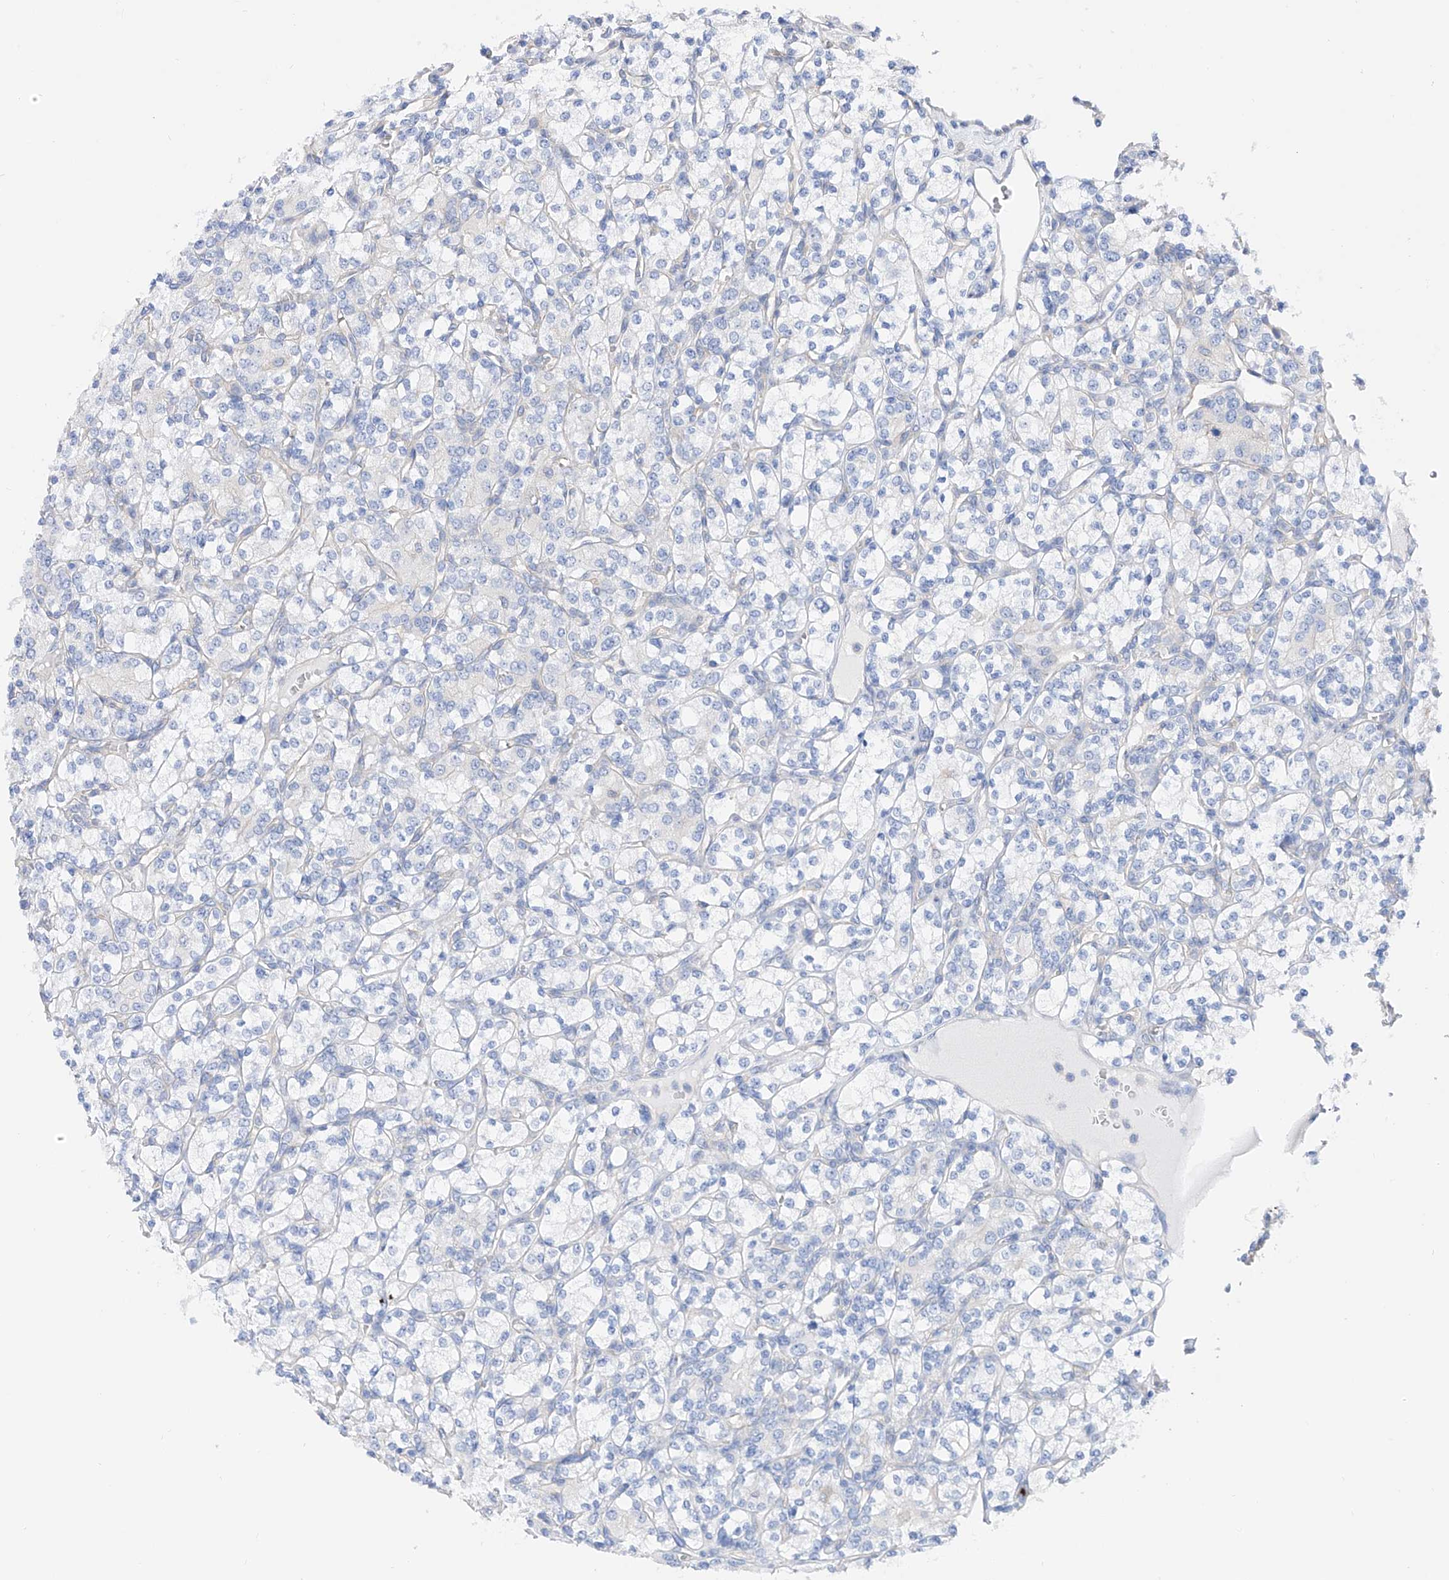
{"staining": {"intensity": "negative", "quantity": "none", "location": "none"}, "tissue": "renal cancer", "cell_type": "Tumor cells", "image_type": "cancer", "snomed": [{"axis": "morphology", "description": "Adenocarcinoma, NOS"}, {"axis": "topography", "description": "Kidney"}], "caption": "Tumor cells show no significant expression in renal adenocarcinoma.", "gene": "ZNF653", "patient": {"sex": "male", "age": 77}}